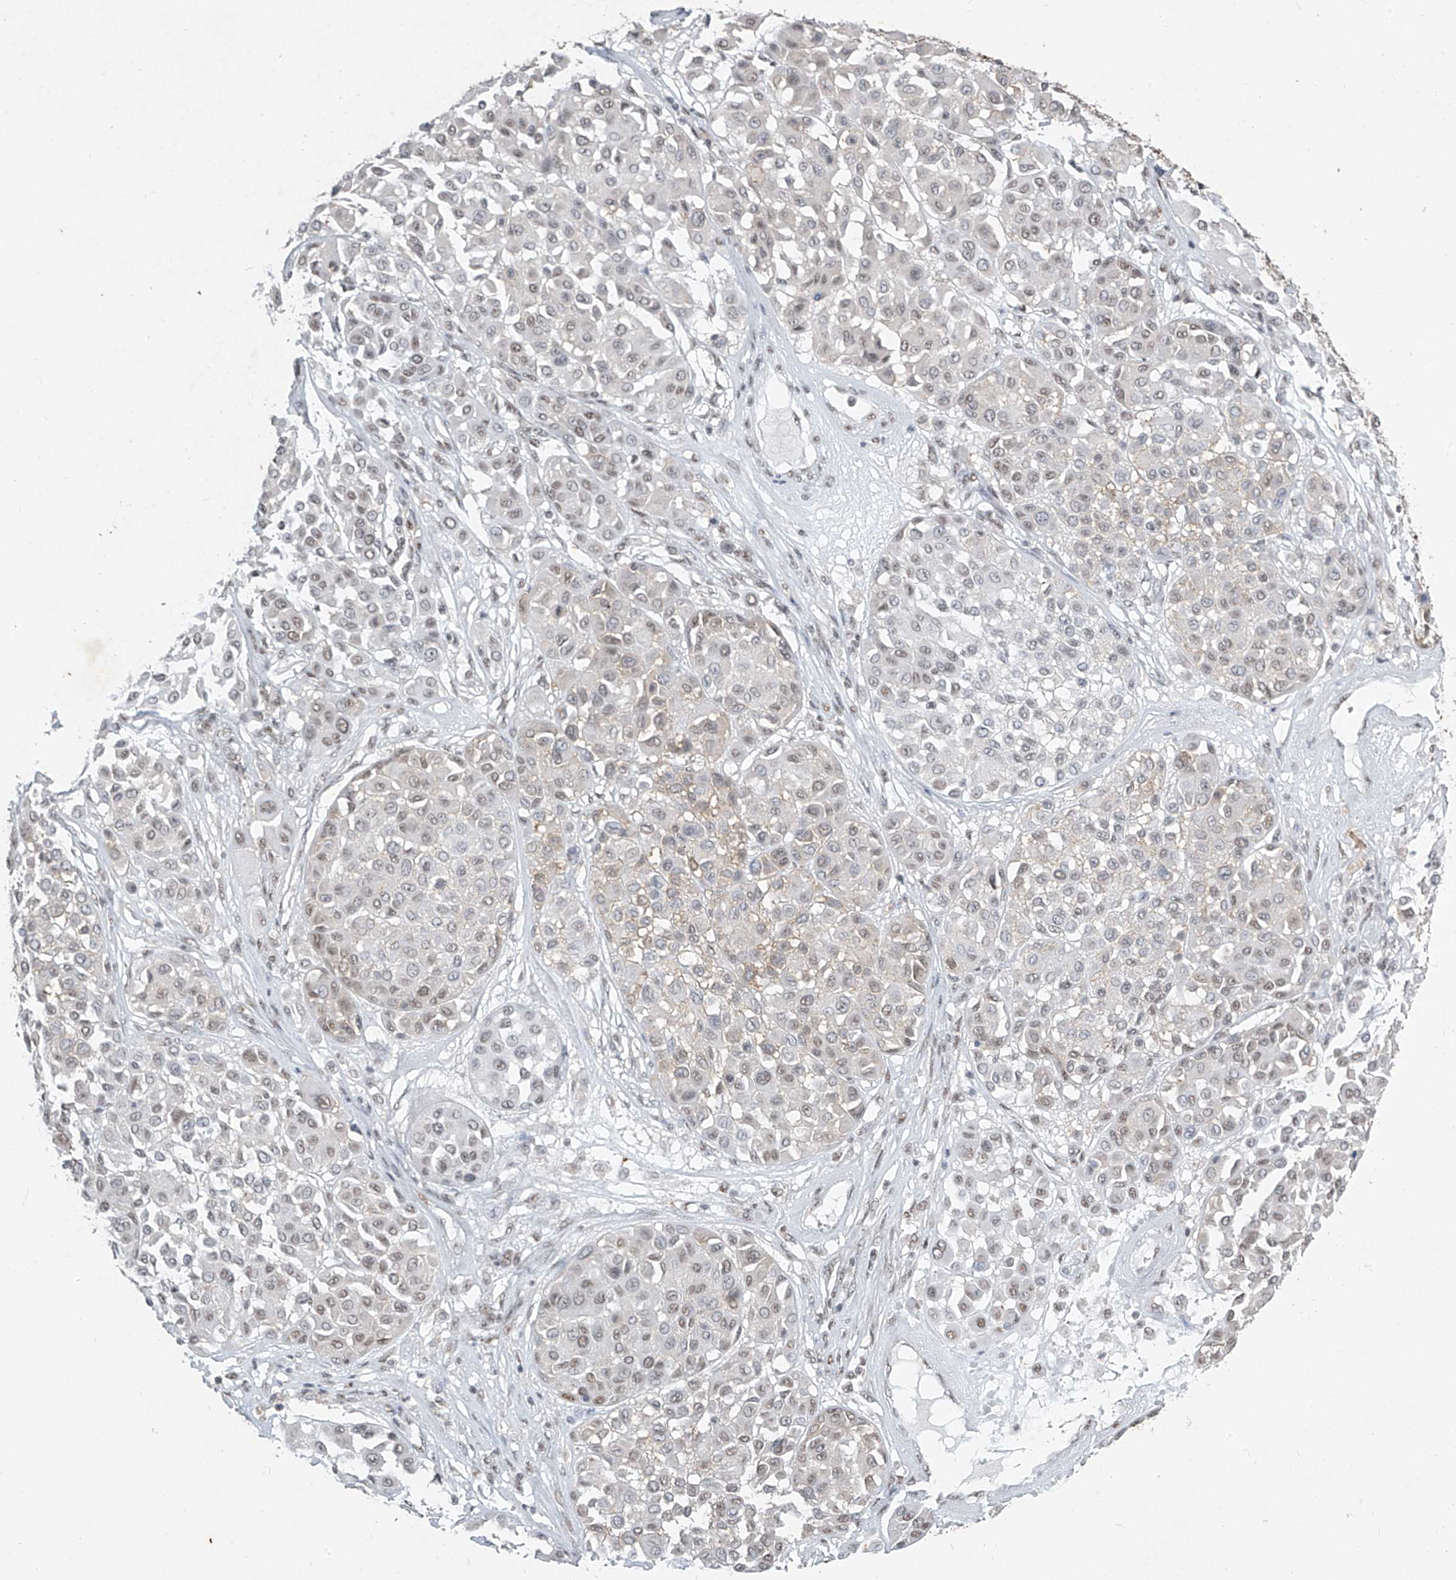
{"staining": {"intensity": "weak", "quantity": "<25%", "location": "nuclear"}, "tissue": "melanoma", "cell_type": "Tumor cells", "image_type": "cancer", "snomed": [{"axis": "morphology", "description": "Malignant melanoma, Metastatic site"}, {"axis": "topography", "description": "Soft tissue"}], "caption": "IHC of human malignant melanoma (metastatic site) shows no staining in tumor cells.", "gene": "TFEC", "patient": {"sex": "male", "age": 41}}